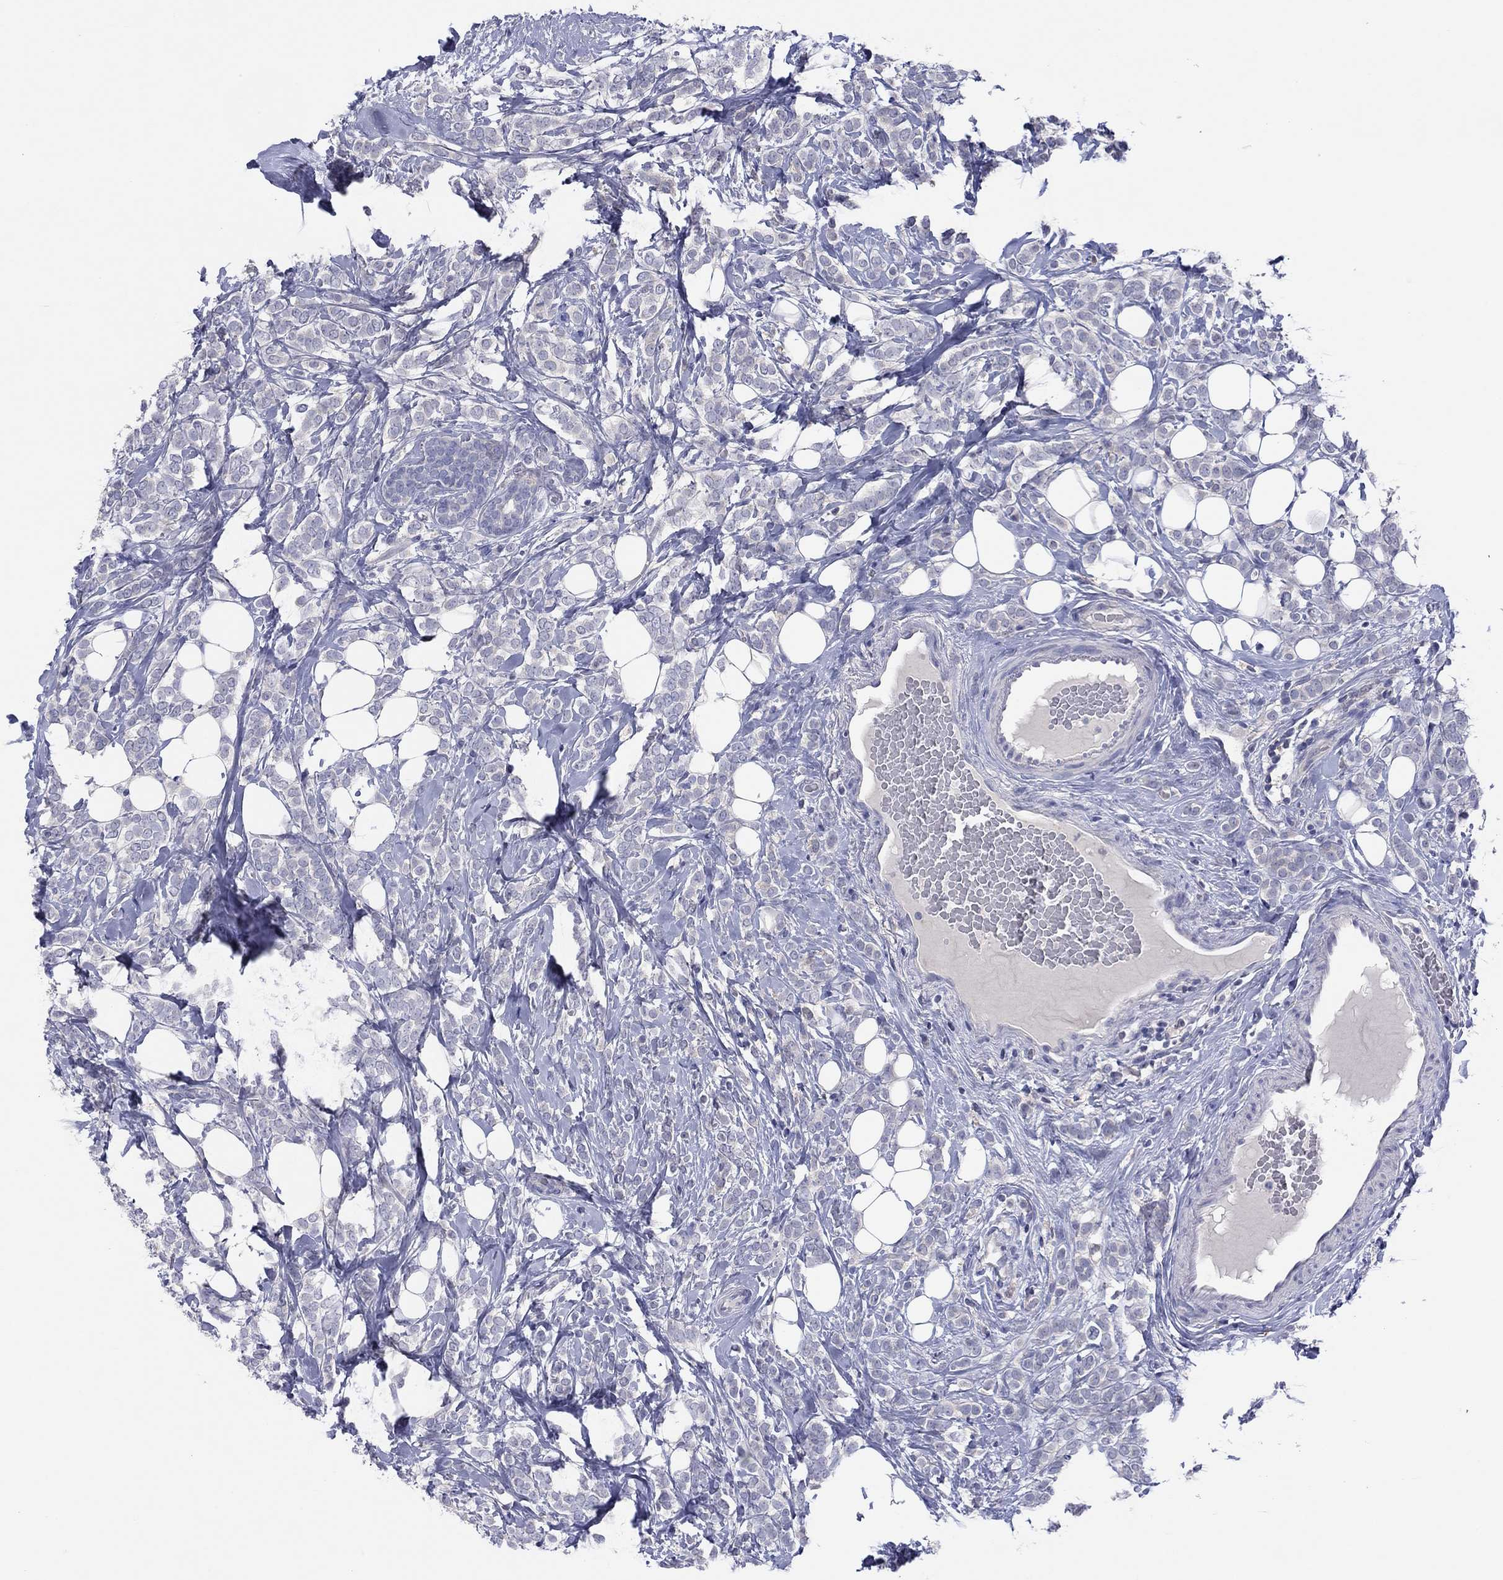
{"staining": {"intensity": "negative", "quantity": "none", "location": "none"}, "tissue": "breast cancer", "cell_type": "Tumor cells", "image_type": "cancer", "snomed": [{"axis": "morphology", "description": "Lobular carcinoma"}, {"axis": "topography", "description": "Breast"}], "caption": "Protein analysis of lobular carcinoma (breast) reveals no significant positivity in tumor cells.", "gene": "CYP2B6", "patient": {"sex": "female", "age": 49}}